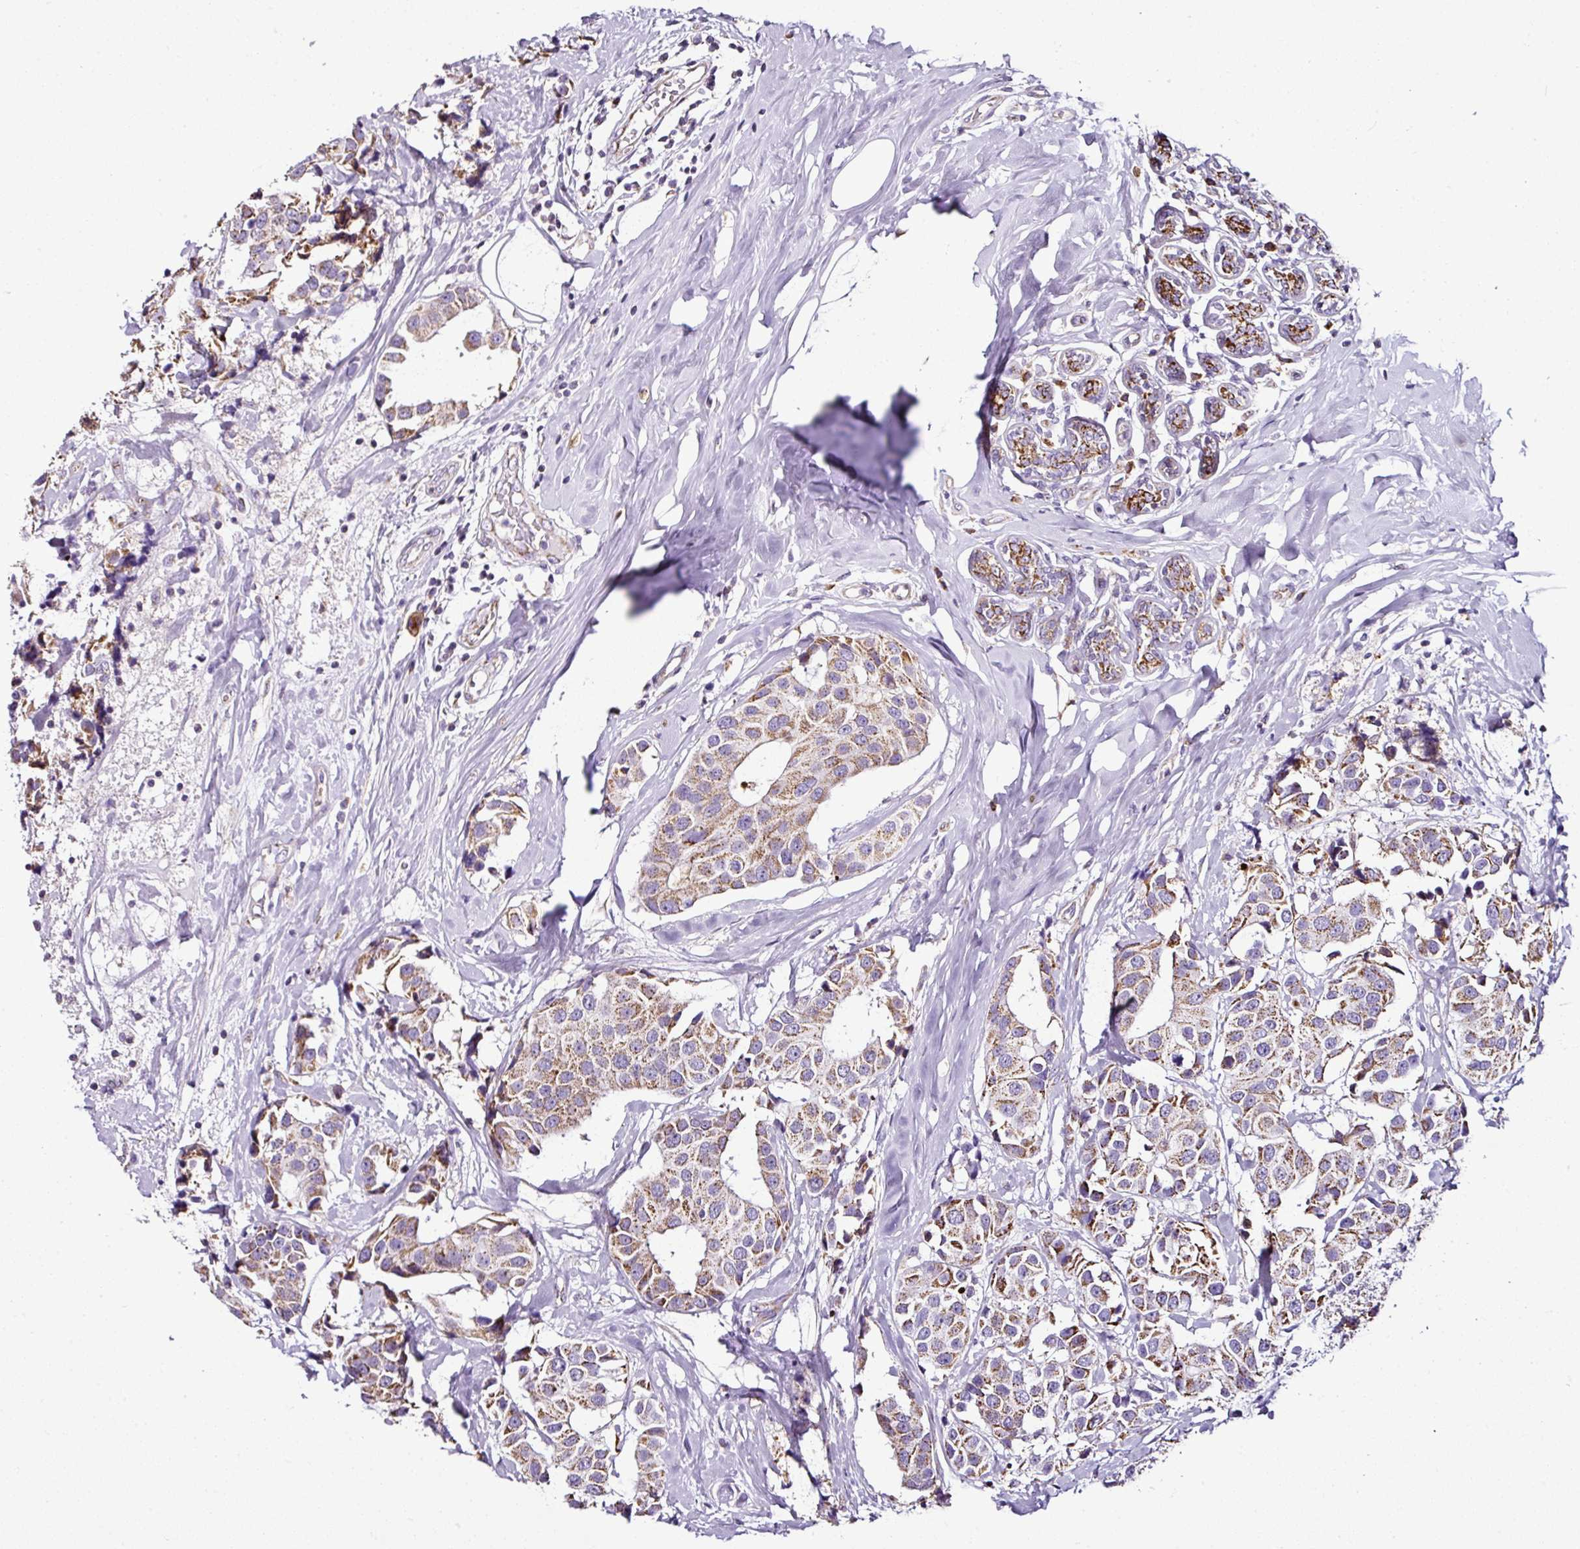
{"staining": {"intensity": "moderate", "quantity": ">75%", "location": "cytoplasmic/membranous"}, "tissue": "breast cancer", "cell_type": "Tumor cells", "image_type": "cancer", "snomed": [{"axis": "morphology", "description": "Normal tissue, NOS"}, {"axis": "morphology", "description": "Duct carcinoma"}, {"axis": "topography", "description": "Breast"}], "caption": "Human infiltrating ductal carcinoma (breast) stained for a protein (brown) demonstrates moderate cytoplasmic/membranous positive staining in approximately >75% of tumor cells.", "gene": "DPAGT1", "patient": {"sex": "female", "age": 39}}